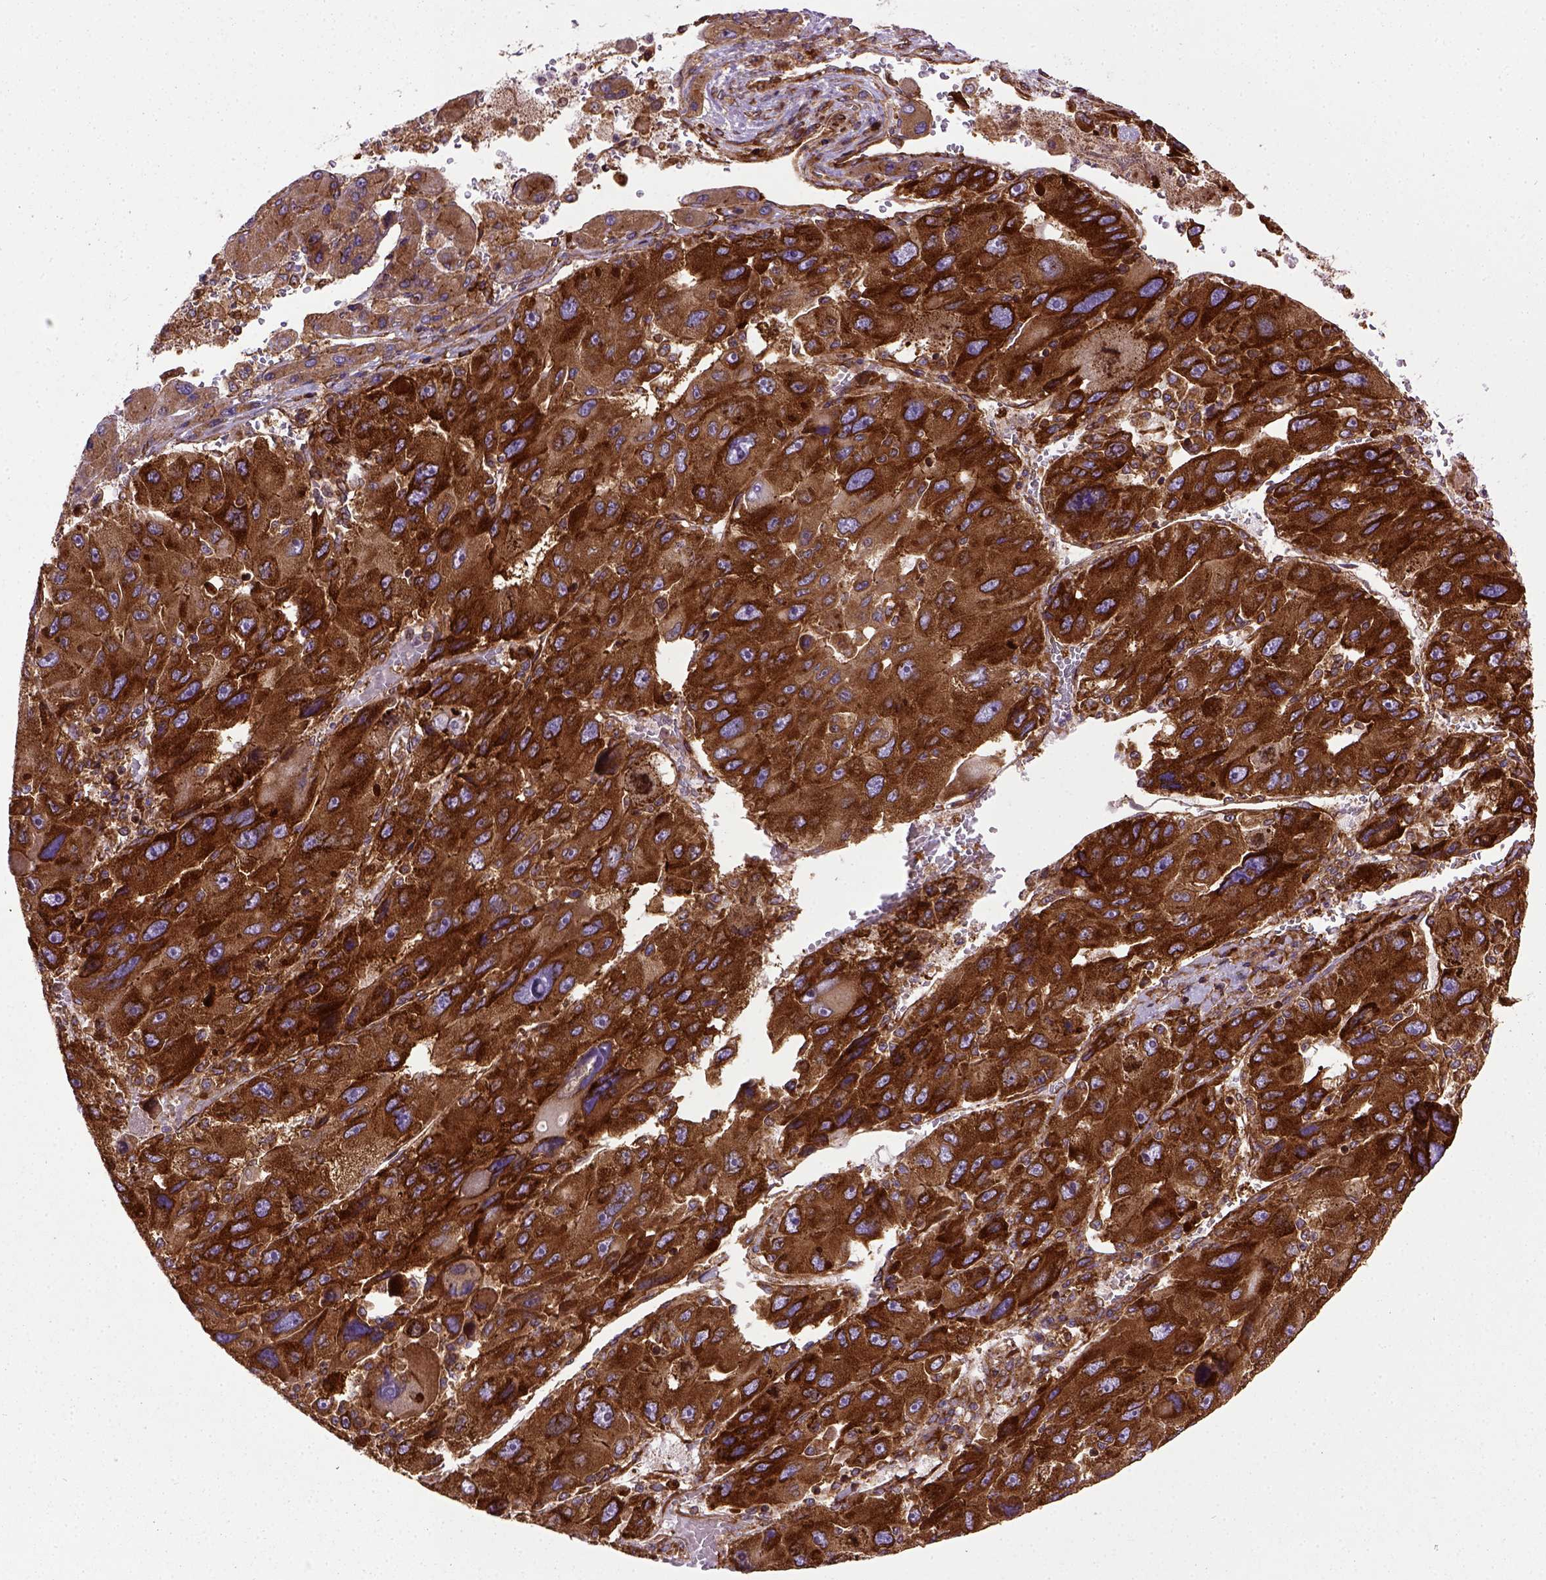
{"staining": {"intensity": "strong", "quantity": ">75%", "location": "cytoplasmic/membranous"}, "tissue": "liver cancer", "cell_type": "Tumor cells", "image_type": "cancer", "snomed": [{"axis": "morphology", "description": "Carcinoma, Hepatocellular, NOS"}, {"axis": "topography", "description": "Liver"}], "caption": "This is an image of immunohistochemistry staining of hepatocellular carcinoma (liver), which shows strong staining in the cytoplasmic/membranous of tumor cells.", "gene": "CAPRIN1", "patient": {"sex": "female", "age": 41}}